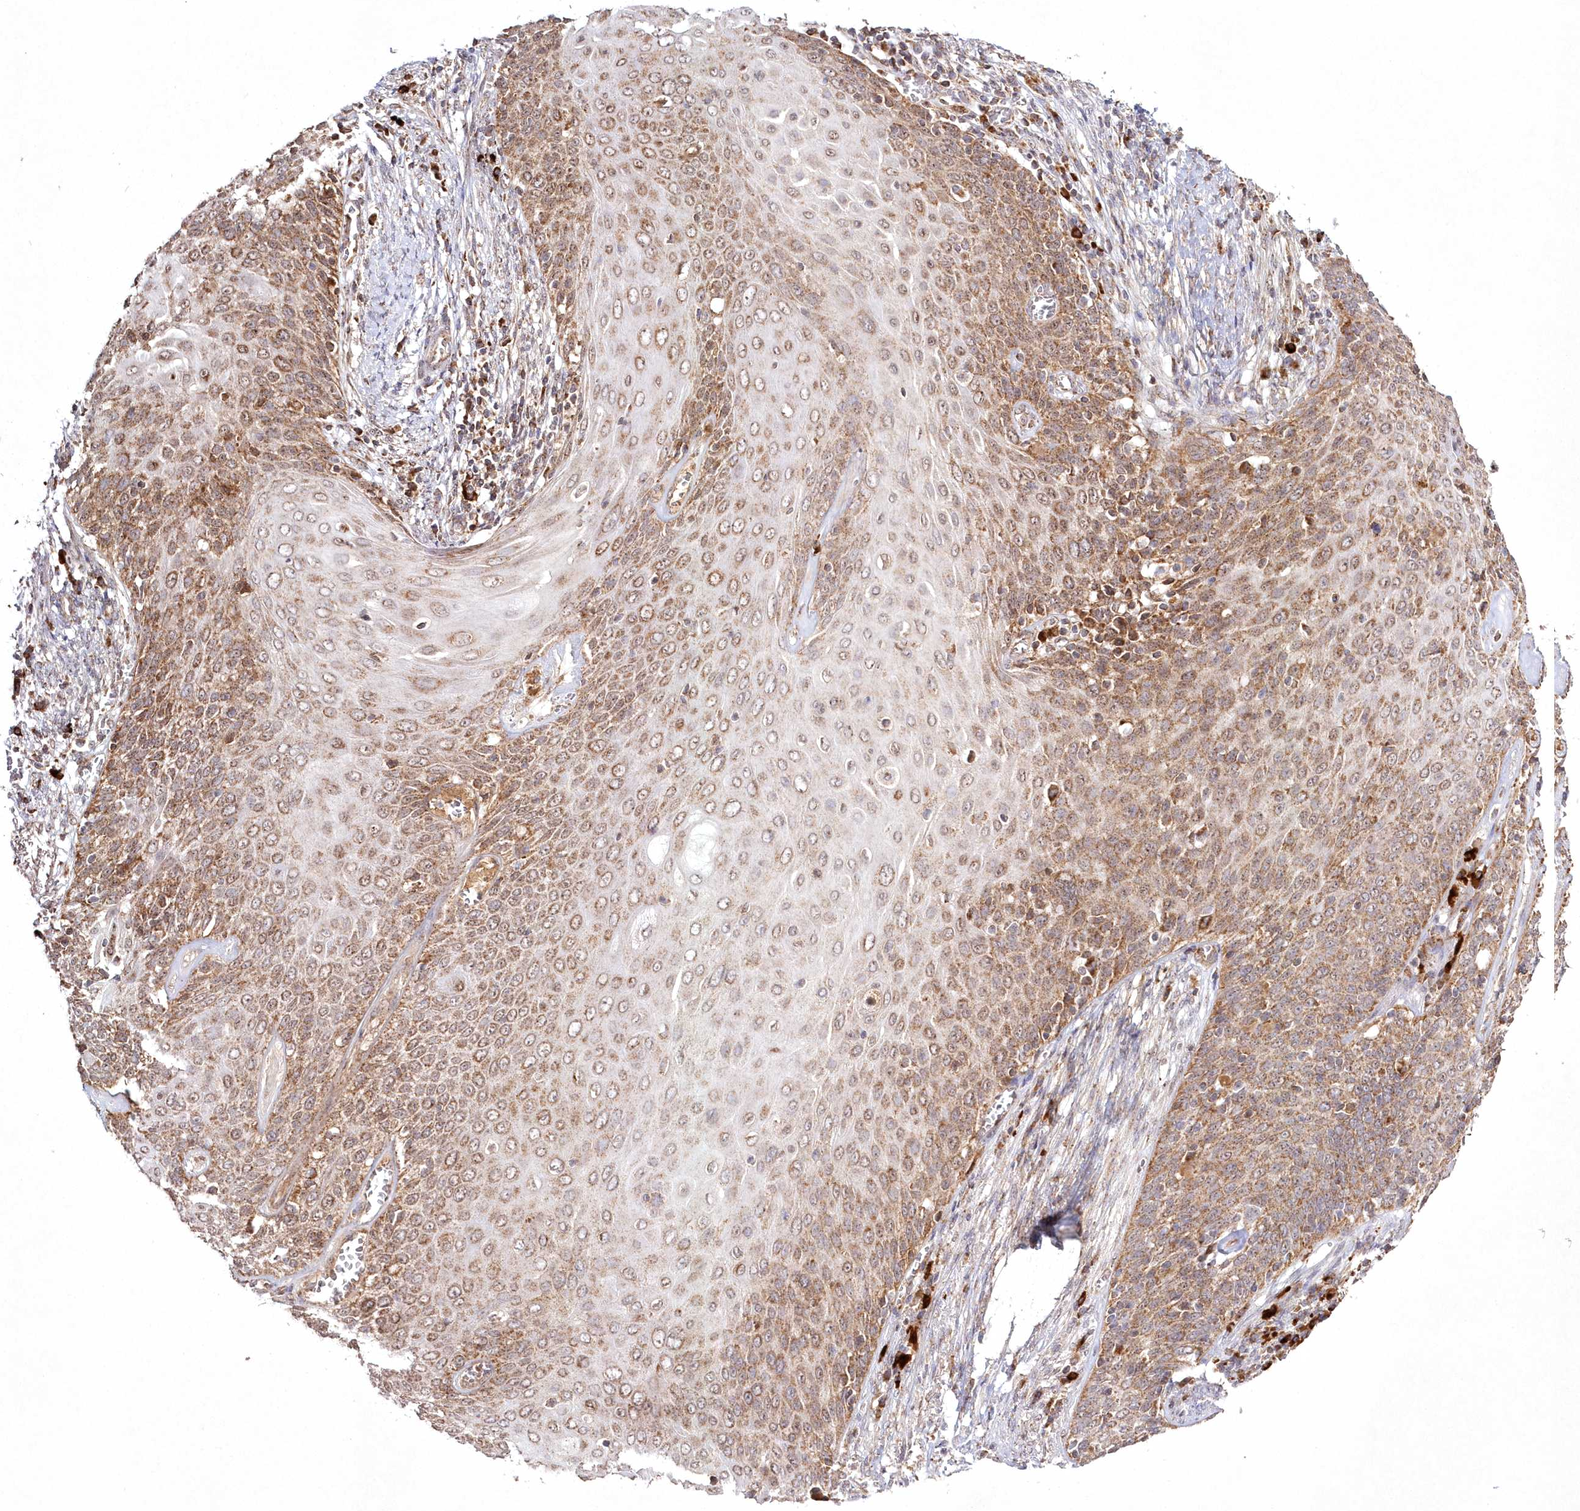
{"staining": {"intensity": "moderate", "quantity": ">75%", "location": "cytoplasmic/membranous"}, "tissue": "cervical cancer", "cell_type": "Tumor cells", "image_type": "cancer", "snomed": [{"axis": "morphology", "description": "Squamous cell carcinoma, NOS"}, {"axis": "topography", "description": "Cervix"}], "caption": "Immunohistochemistry photomicrograph of cervical cancer (squamous cell carcinoma) stained for a protein (brown), which demonstrates medium levels of moderate cytoplasmic/membranous positivity in approximately >75% of tumor cells.", "gene": "PEX13", "patient": {"sex": "female", "age": 39}}